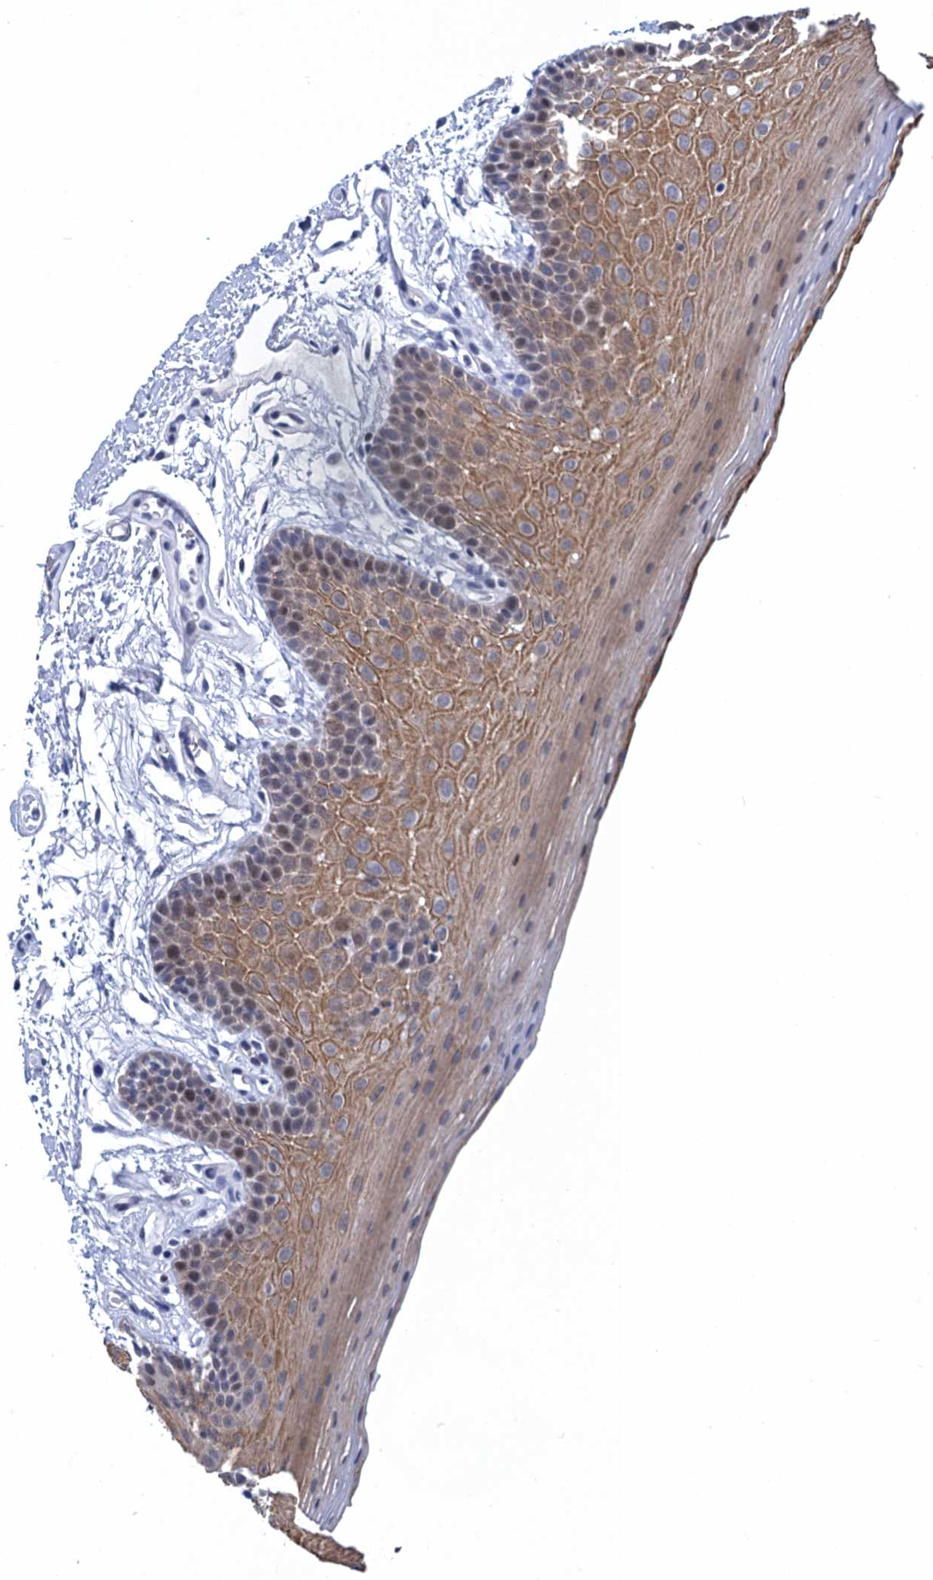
{"staining": {"intensity": "moderate", "quantity": ">75%", "location": "cytoplasmic/membranous,nuclear"}, "tissue": "oral mucosa", "cell_type": "Squamous epithelial cells", "image_type": "normal", "snomed": [{"axis": "morphology", "description": "Normal tissue, NOS"}, {"axis": "topography", "description": "Oral tissue"}], "caption": "Moderate cytoplasmic/membranous,nuclear positivity is present in about >75% of squamous epithelial cells in benign oral mucosa.", "gene": "GINS3", "patient": {"sex": "male", "age": 62}}